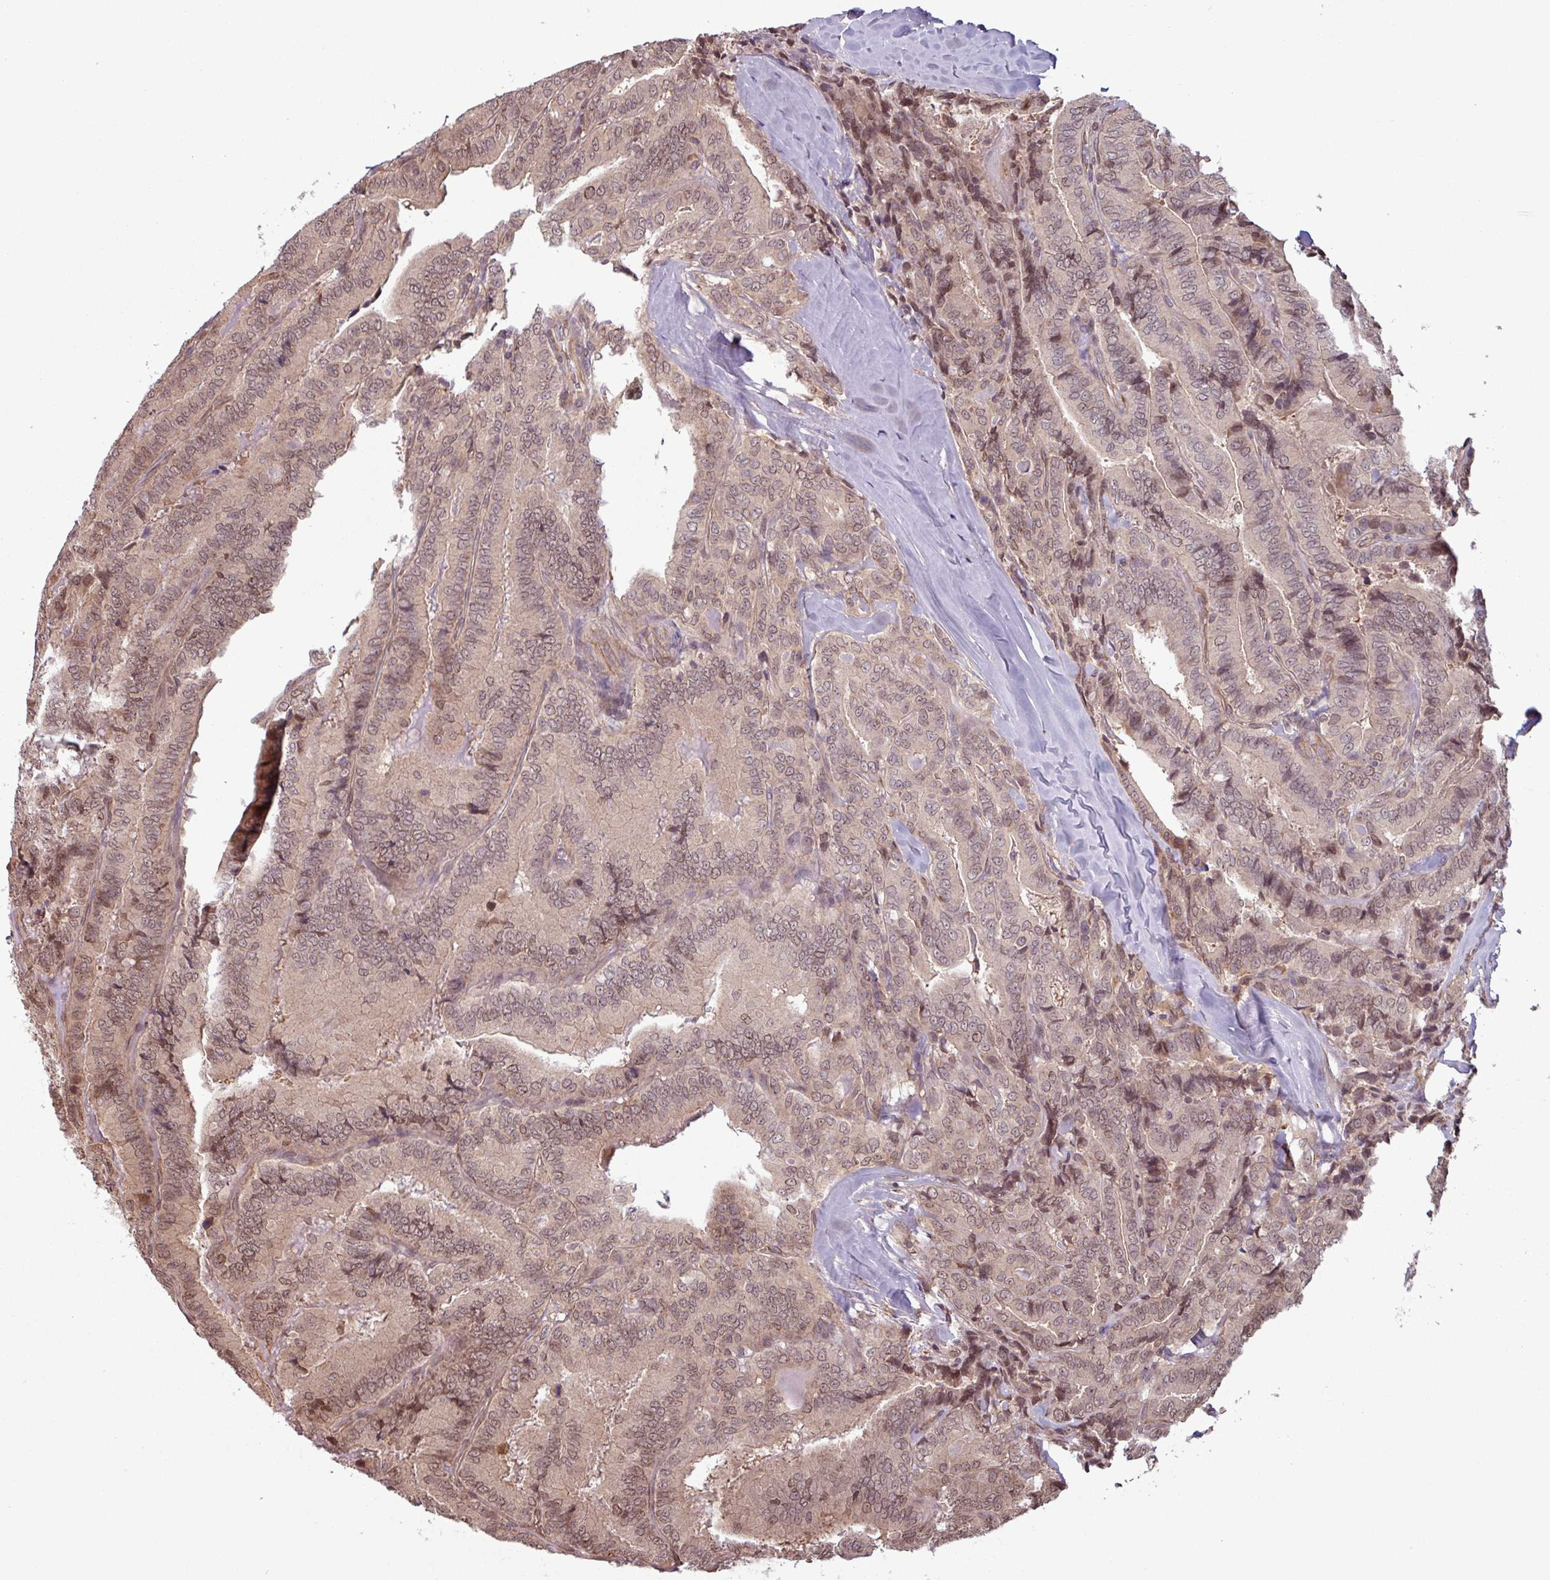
{"staining": {"intensity": "weak", "quantity": "25%-75%", "location": "cytoplasmic/membranous,nuclear"}, "tissue": "thyroid cancer", "cell_type": "Tumor cells", "image_type": "cancer", "snomed": [{"axis": "morphology", "description": "Papillary adenocarcinoma, NOS"}, {"axis": "topography", "description": "Thyroid gland"}], "caption": "Papillary adenocarcinoma (thyroid) stained with DAB immunohistochemistry exhibits low levels of weak cytoplasmic/membranous and nuclear positivity in approximately 25%-75% of tumor cells.", "gene": "RBM4B", "patient": {"sex": "male", "age": 61}}